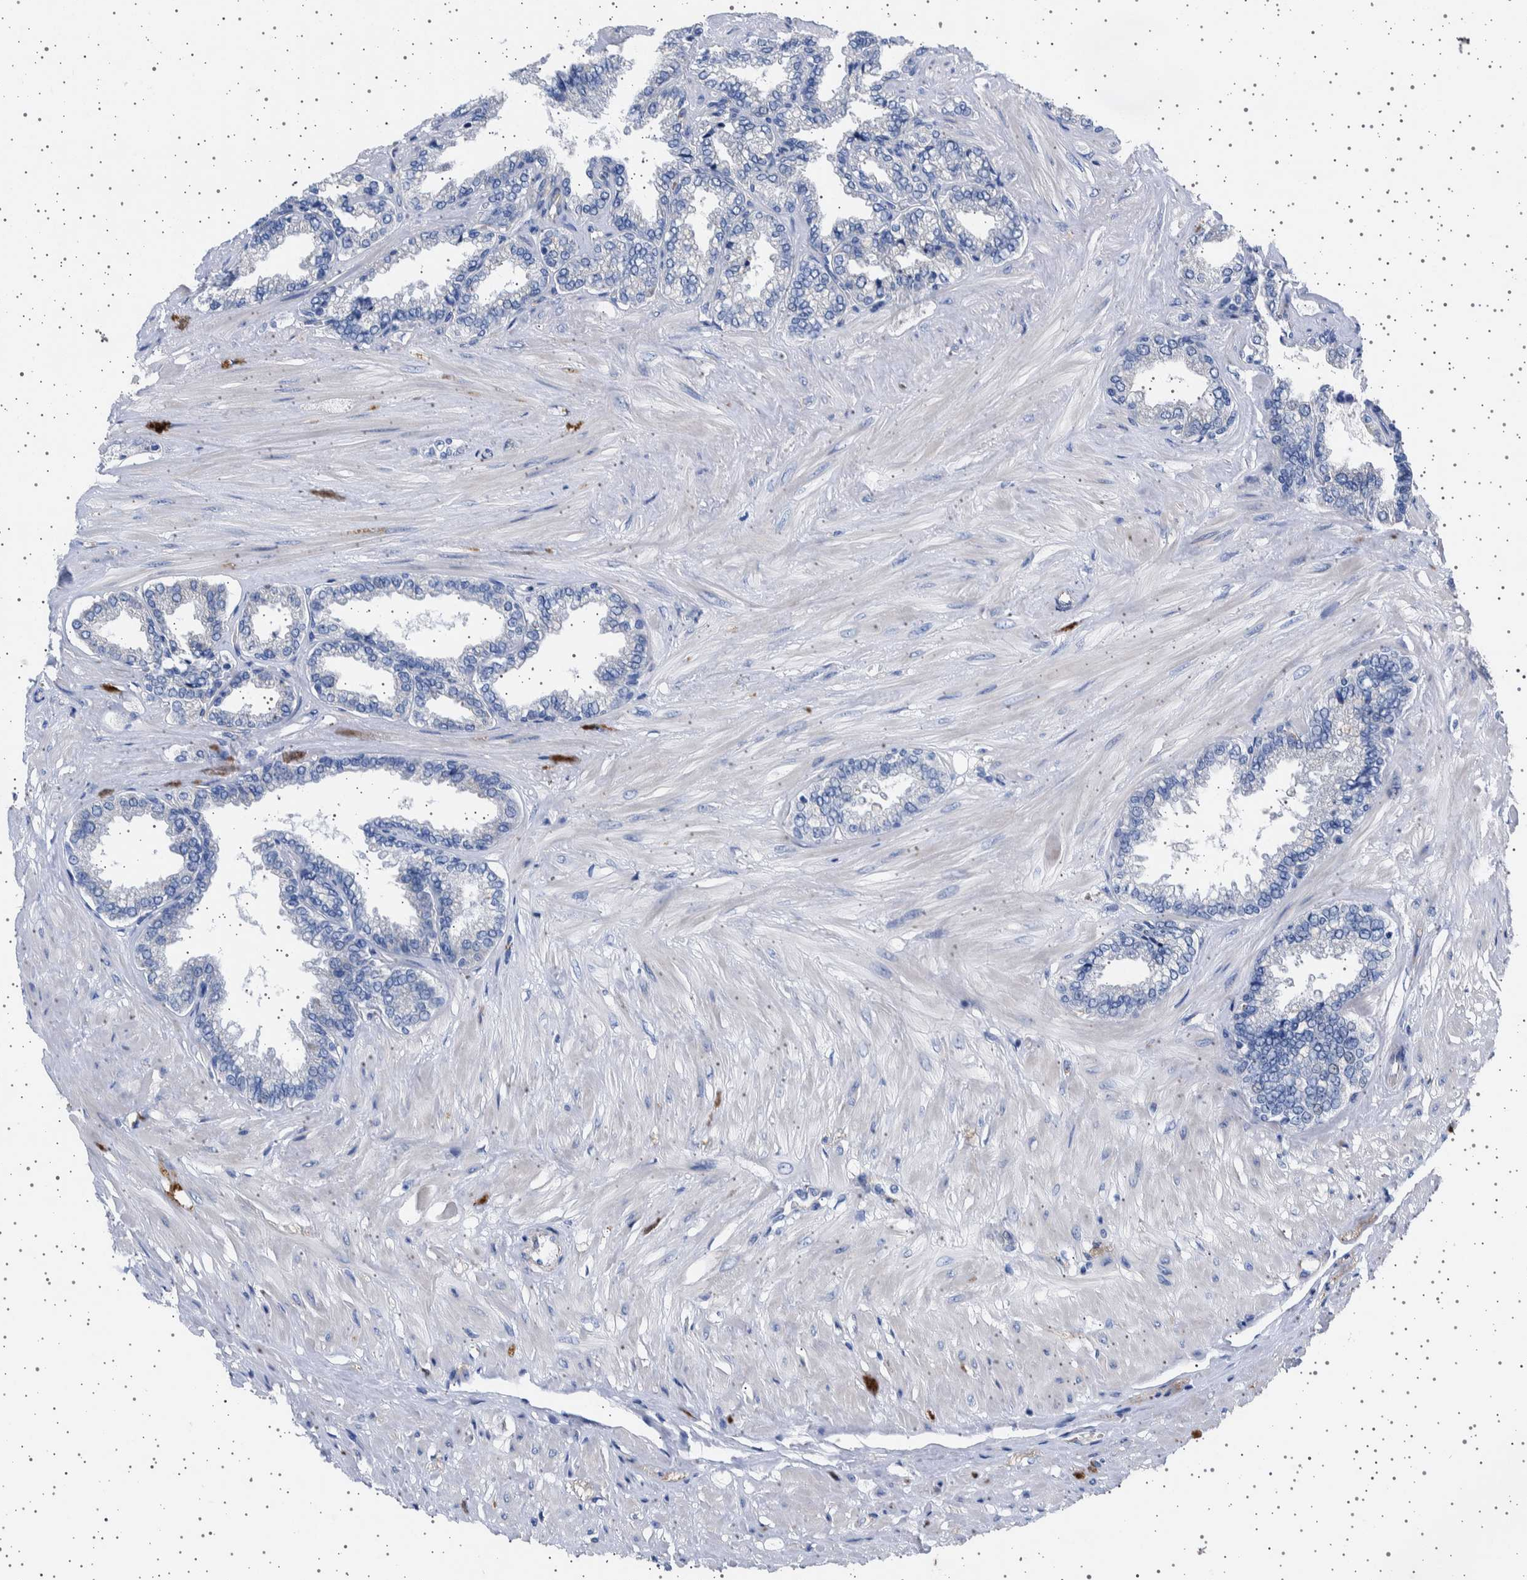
{"staining": {"intensity": "negative", "quantity": "none", "location": "none"}, "tissue": "seminal vesicle", "cell_type": "Glandular cells", "image_type": "normal", "snomed": [{"axis": "morphology", "description": "Normal tissue, NOS"}, {"axis": "topography", "description": "Seminal veicle"}], "caption": "Glandular cells show no significant staining in normal seminal vesicle. (Stains: DAB (3,3'-diaminobenzidine) immunohistochemistry with hematoxylin counter stain, Microscopy: brightfield microscopy at high magnification).", "gene": "SEPTIN4", "patient": {"sex": "male", "age": 46}}